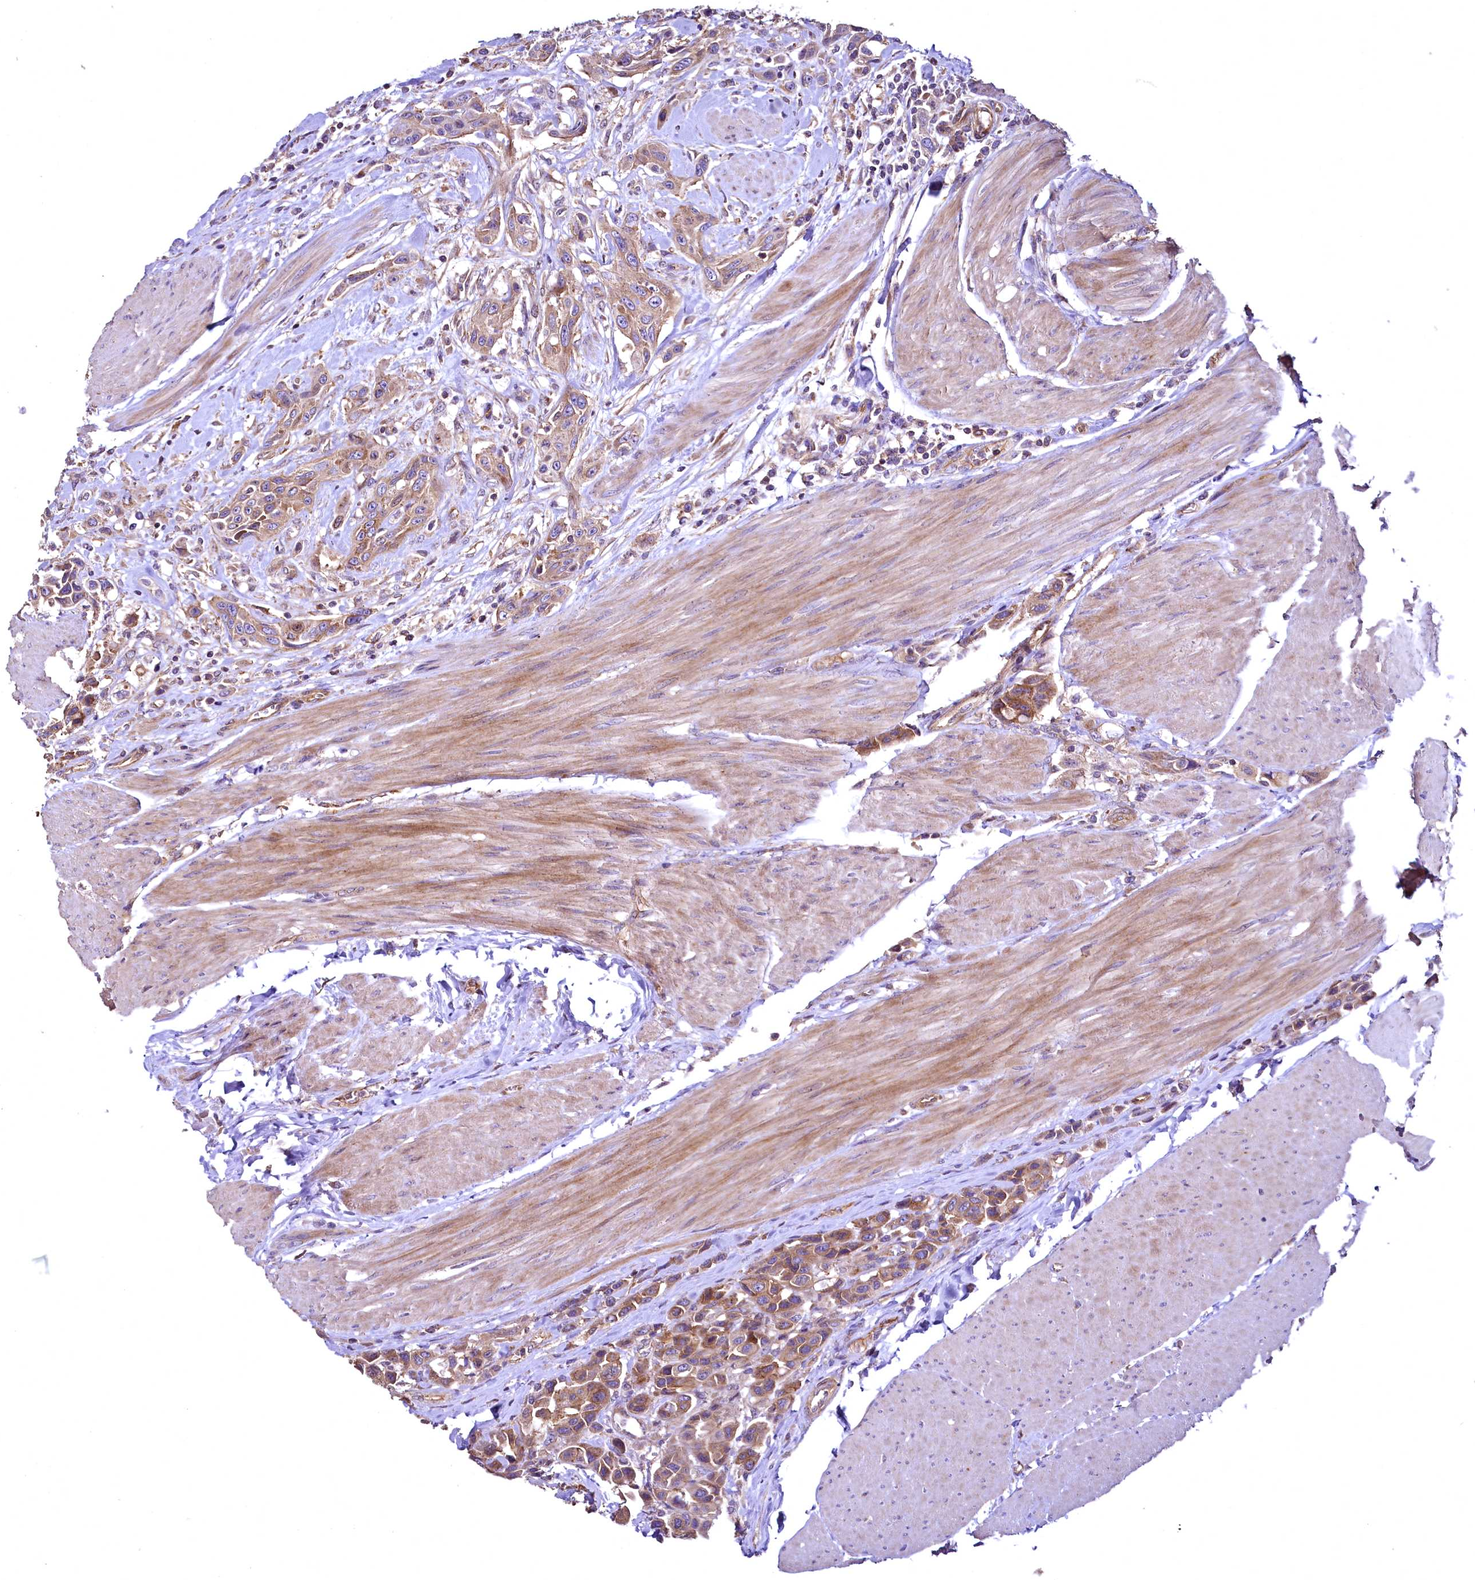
{"staining": {"intensity": "moderate", "quantity": ">75%", "location": "cytoplasmic/membranous"}, "tissue": "urothelial cancer", "cell_type": "Tumor cells", "image_type": "cancer", "snomed": [{"axis": "morphology", "description": "Urothelial carcinoma, High grade"}, {"axis": "topography", "description": "Urinary bladder"}], "caption": "Protein staining of high-grade urothelial carcinoma tissue displays moderate cytoplasmic/membranous positivity in approximately >75% of tumor cells.", "gene": "TBCEL", "patient": {"sex": "male", "age": 50}}